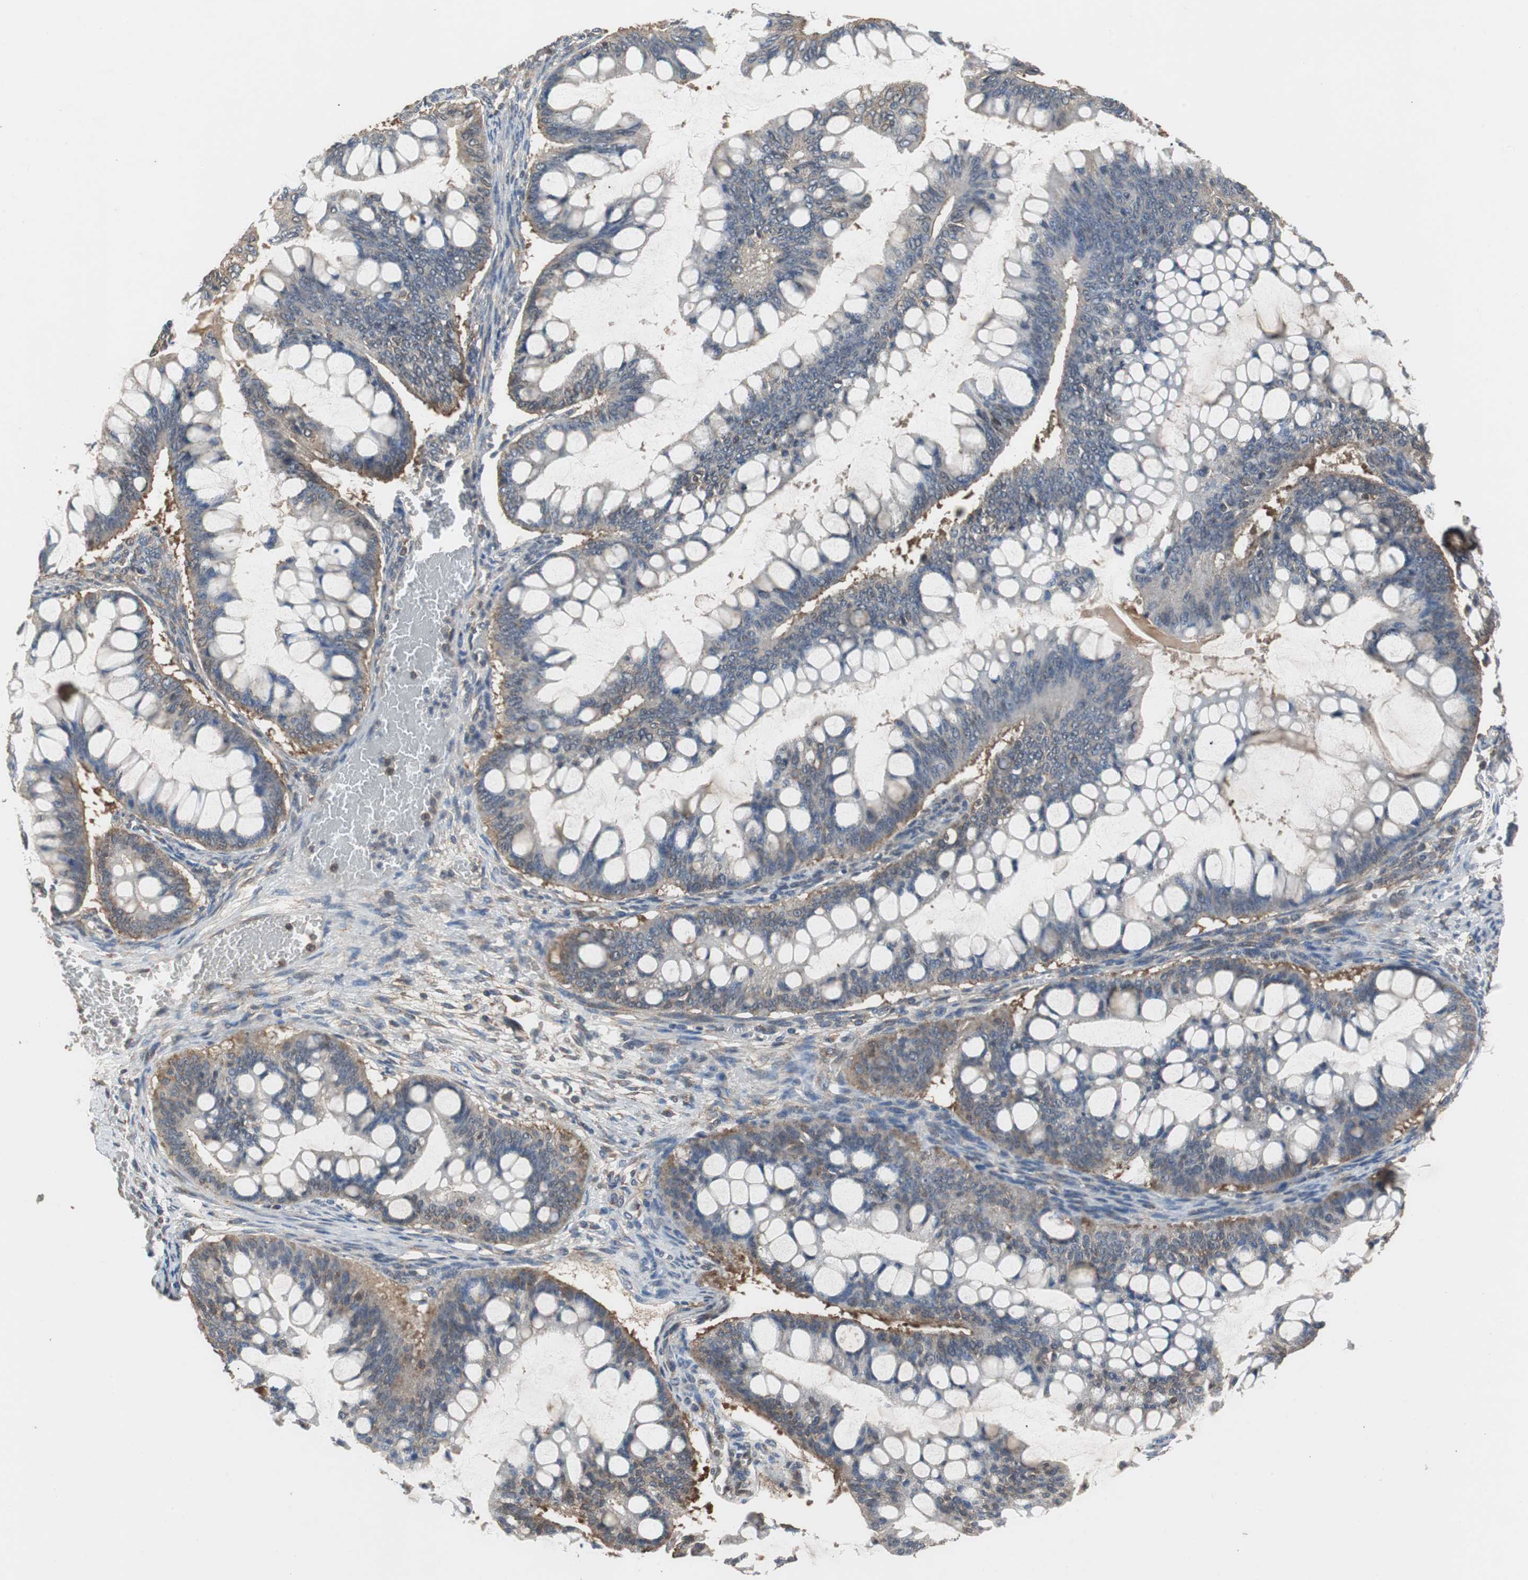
{"staining": {"intensity": "moderate", "quantity": "25%-75%", "location": "cytoplasmic/membranous"}, "tissue": "ovarian cancer", "cell_type": "Tumor cells", "image_type": "cancer", "snomed": [{"axis": "morphology", "description": "Cystadenocarcinoma, mucinous, NOS"}, {"axis": "topography", "description": "Ovary"}], "caption": "IHC (DAB) staining of human ovarian cancer shows moderate cytoplasmic/membranous protein staining in about 25%-75% of tumor cells.", "gene": "VBP1", "patient": {"sex": "female", "age": 73}}